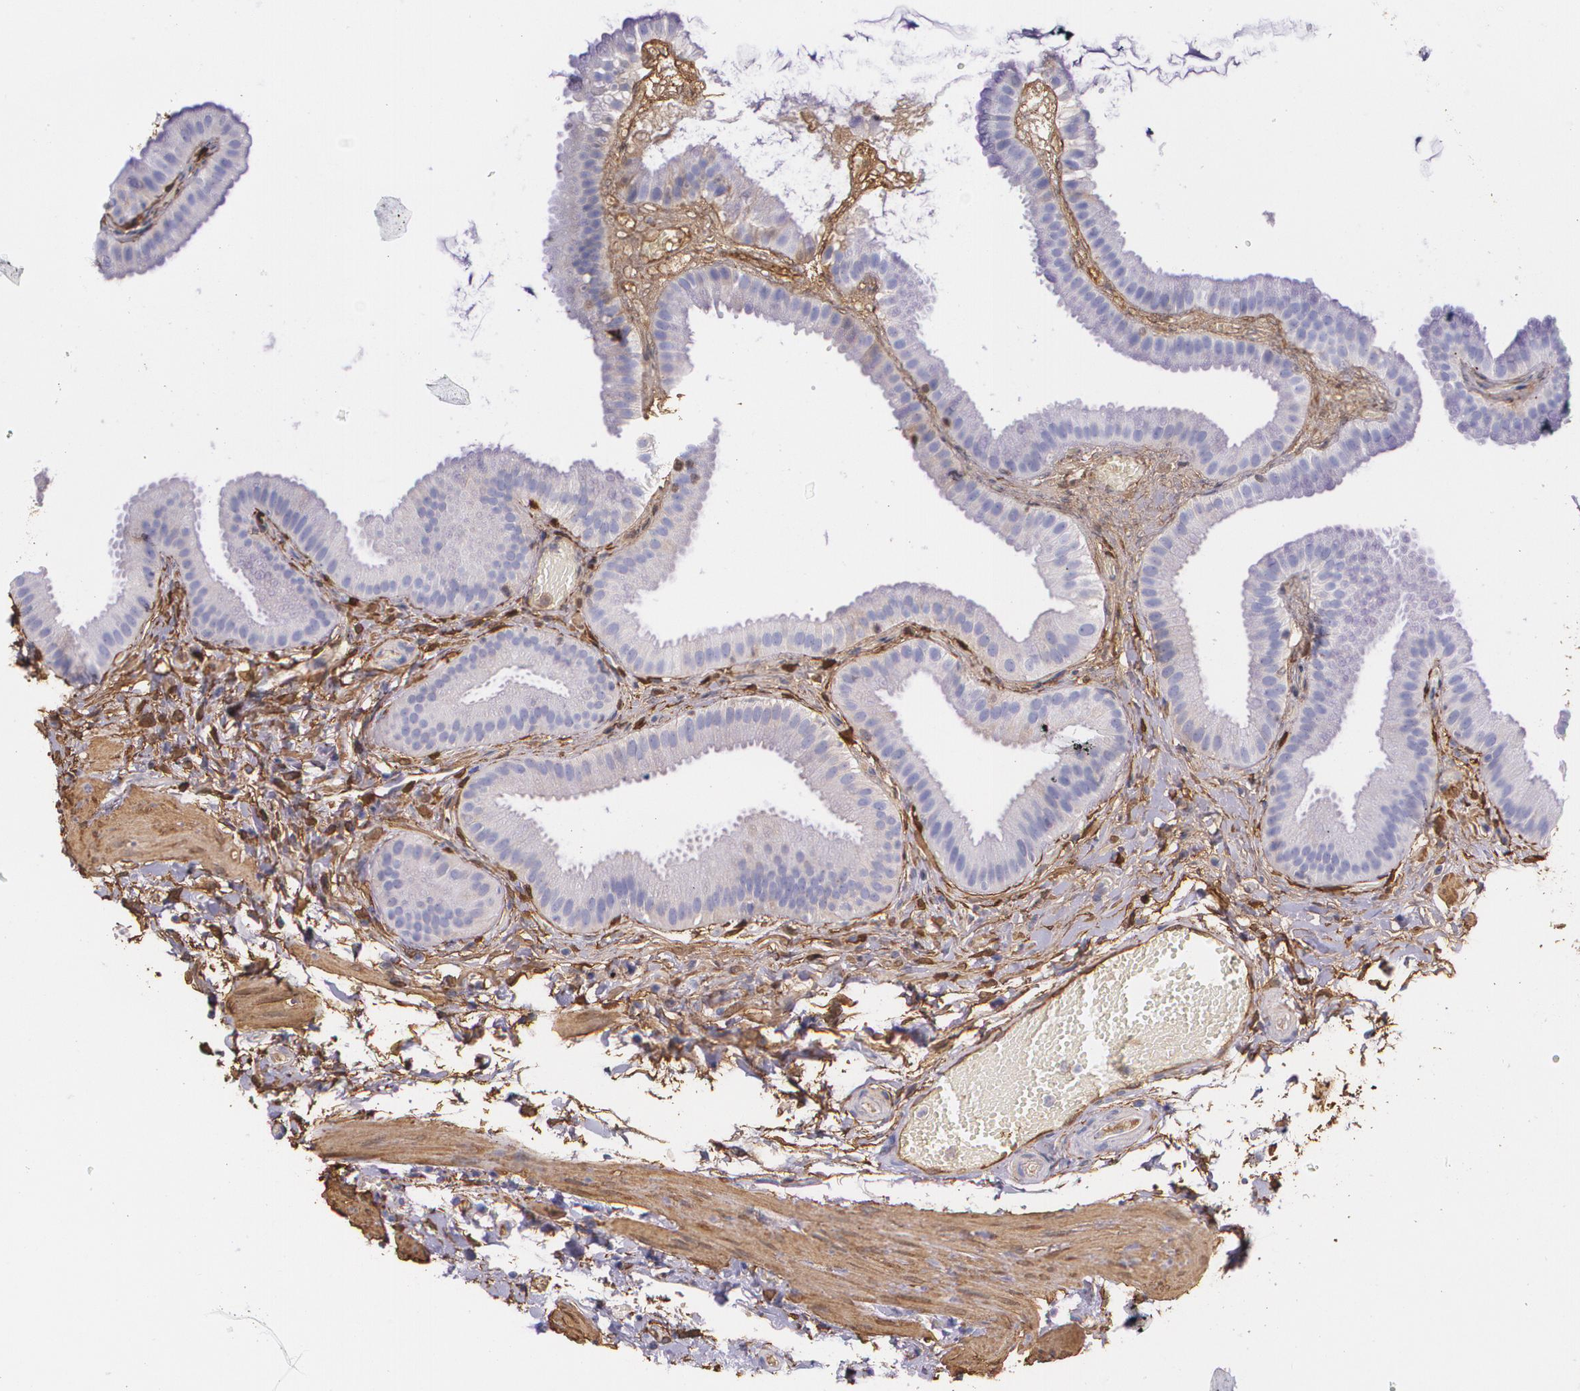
{"staining": {"intensity": "negative", "quantity": "none", "location": "none"}, "tissue": "gallbladder", "cell_type": "Glandular cells", "image_type": "normal", "snomed": [{"axis": "morphology", "description": "Normal tissue, NOS"}, {"axis": "topography", "description": "Gallbladder"}], "caption": "This image is of benign gallbladder stained with immunohistochemistry (IHC) to label a protein in brown with the nuclei are counter-stained blue. There is no staining in glandular cells.", "gene": "MMP2", "patient": {"sex": "female", "age": 63}}